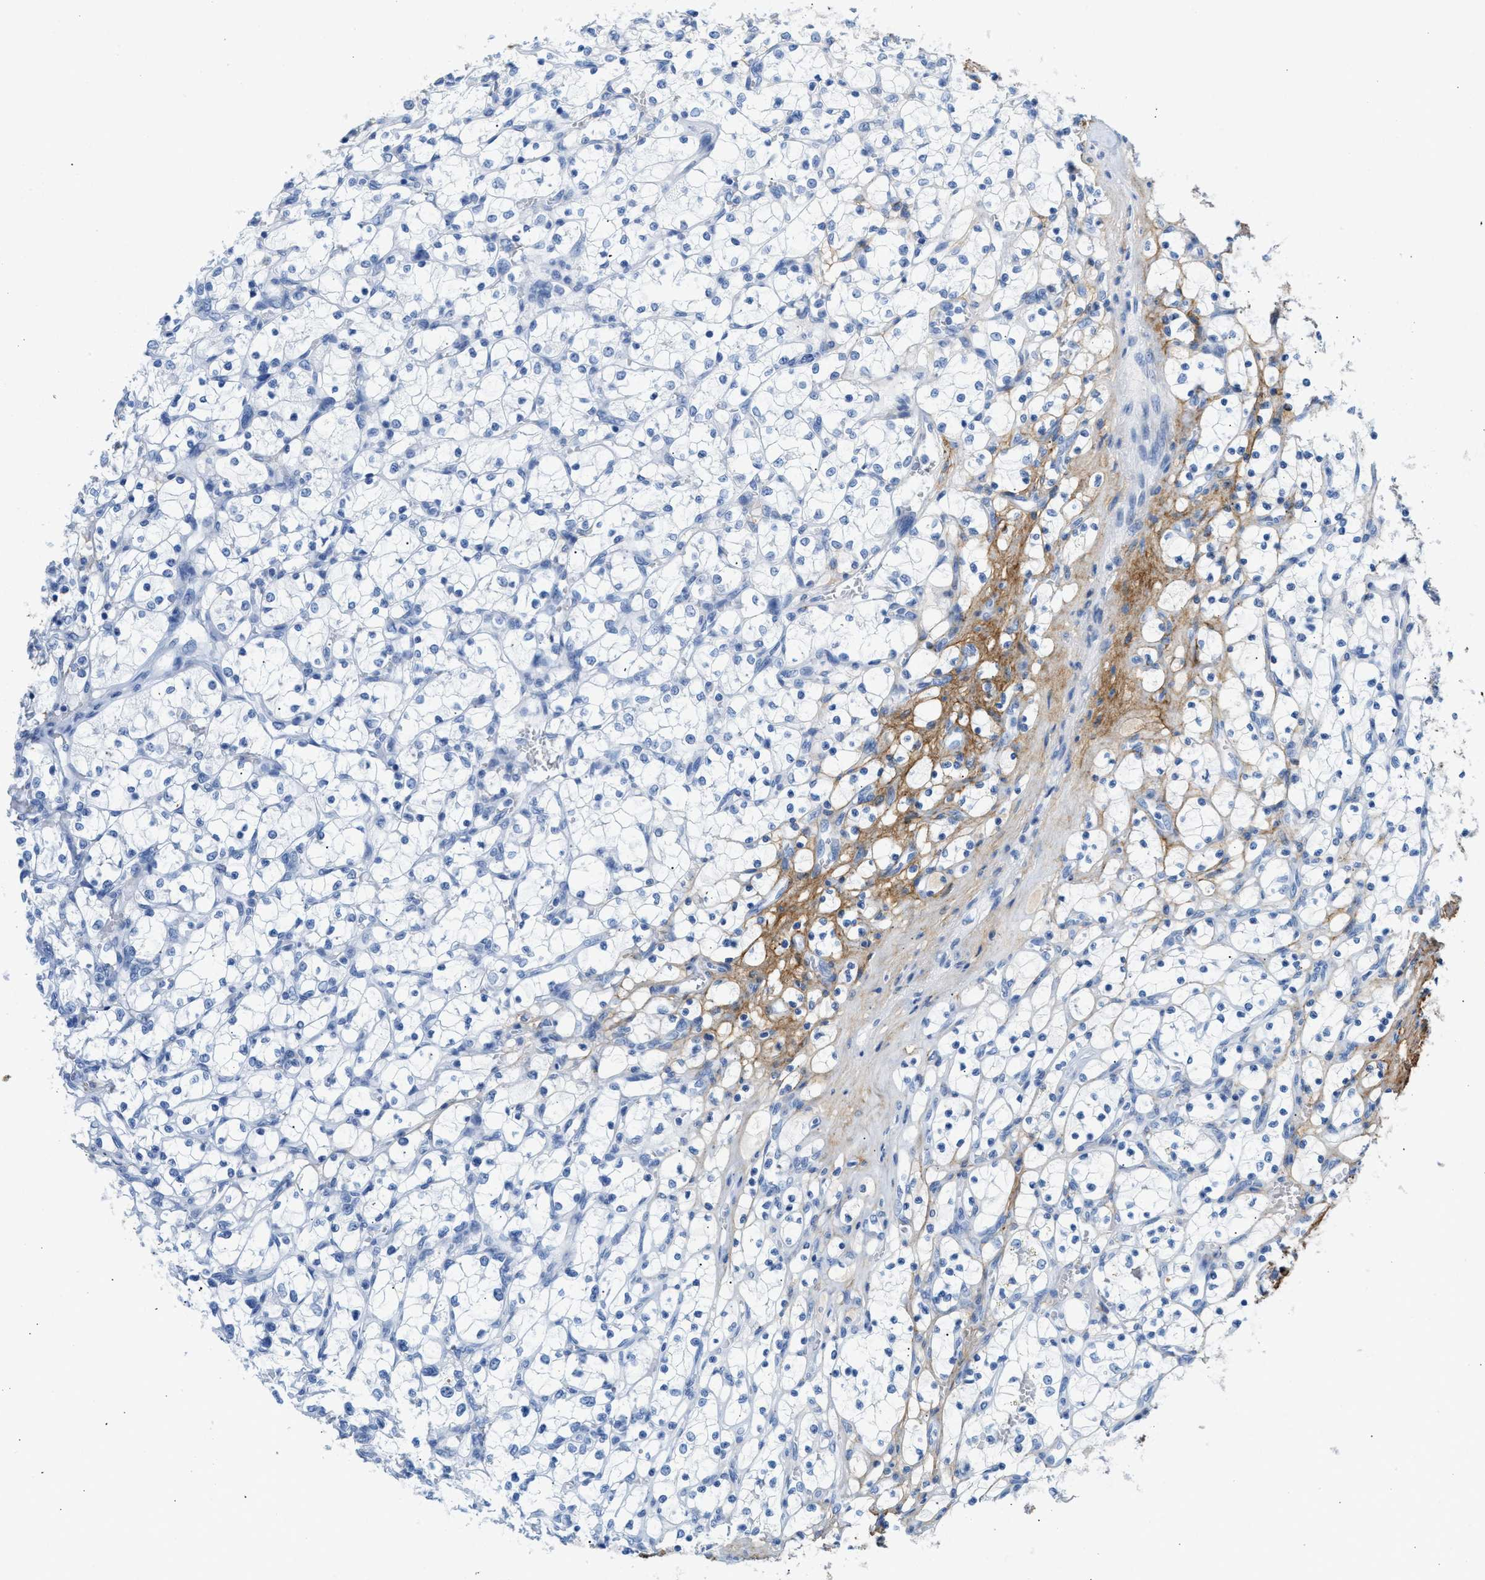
{"staining": {"intensity": "negative", "quantity": "none", "location": "none"}, "tissue": "renal cancer", "cell_type": "Tumor cells", "image_type": "cancer", "snomed": [{"axis": "morphology", "description": "Adenocarcinoma, NOS"}, {"axis": "topography", "description": "Kidney"}], "caption": "The image displays no significant staining in tumor cells of renal cancer.", "gene": "TNR", "patient": {"sex": "female", "age": 69}}